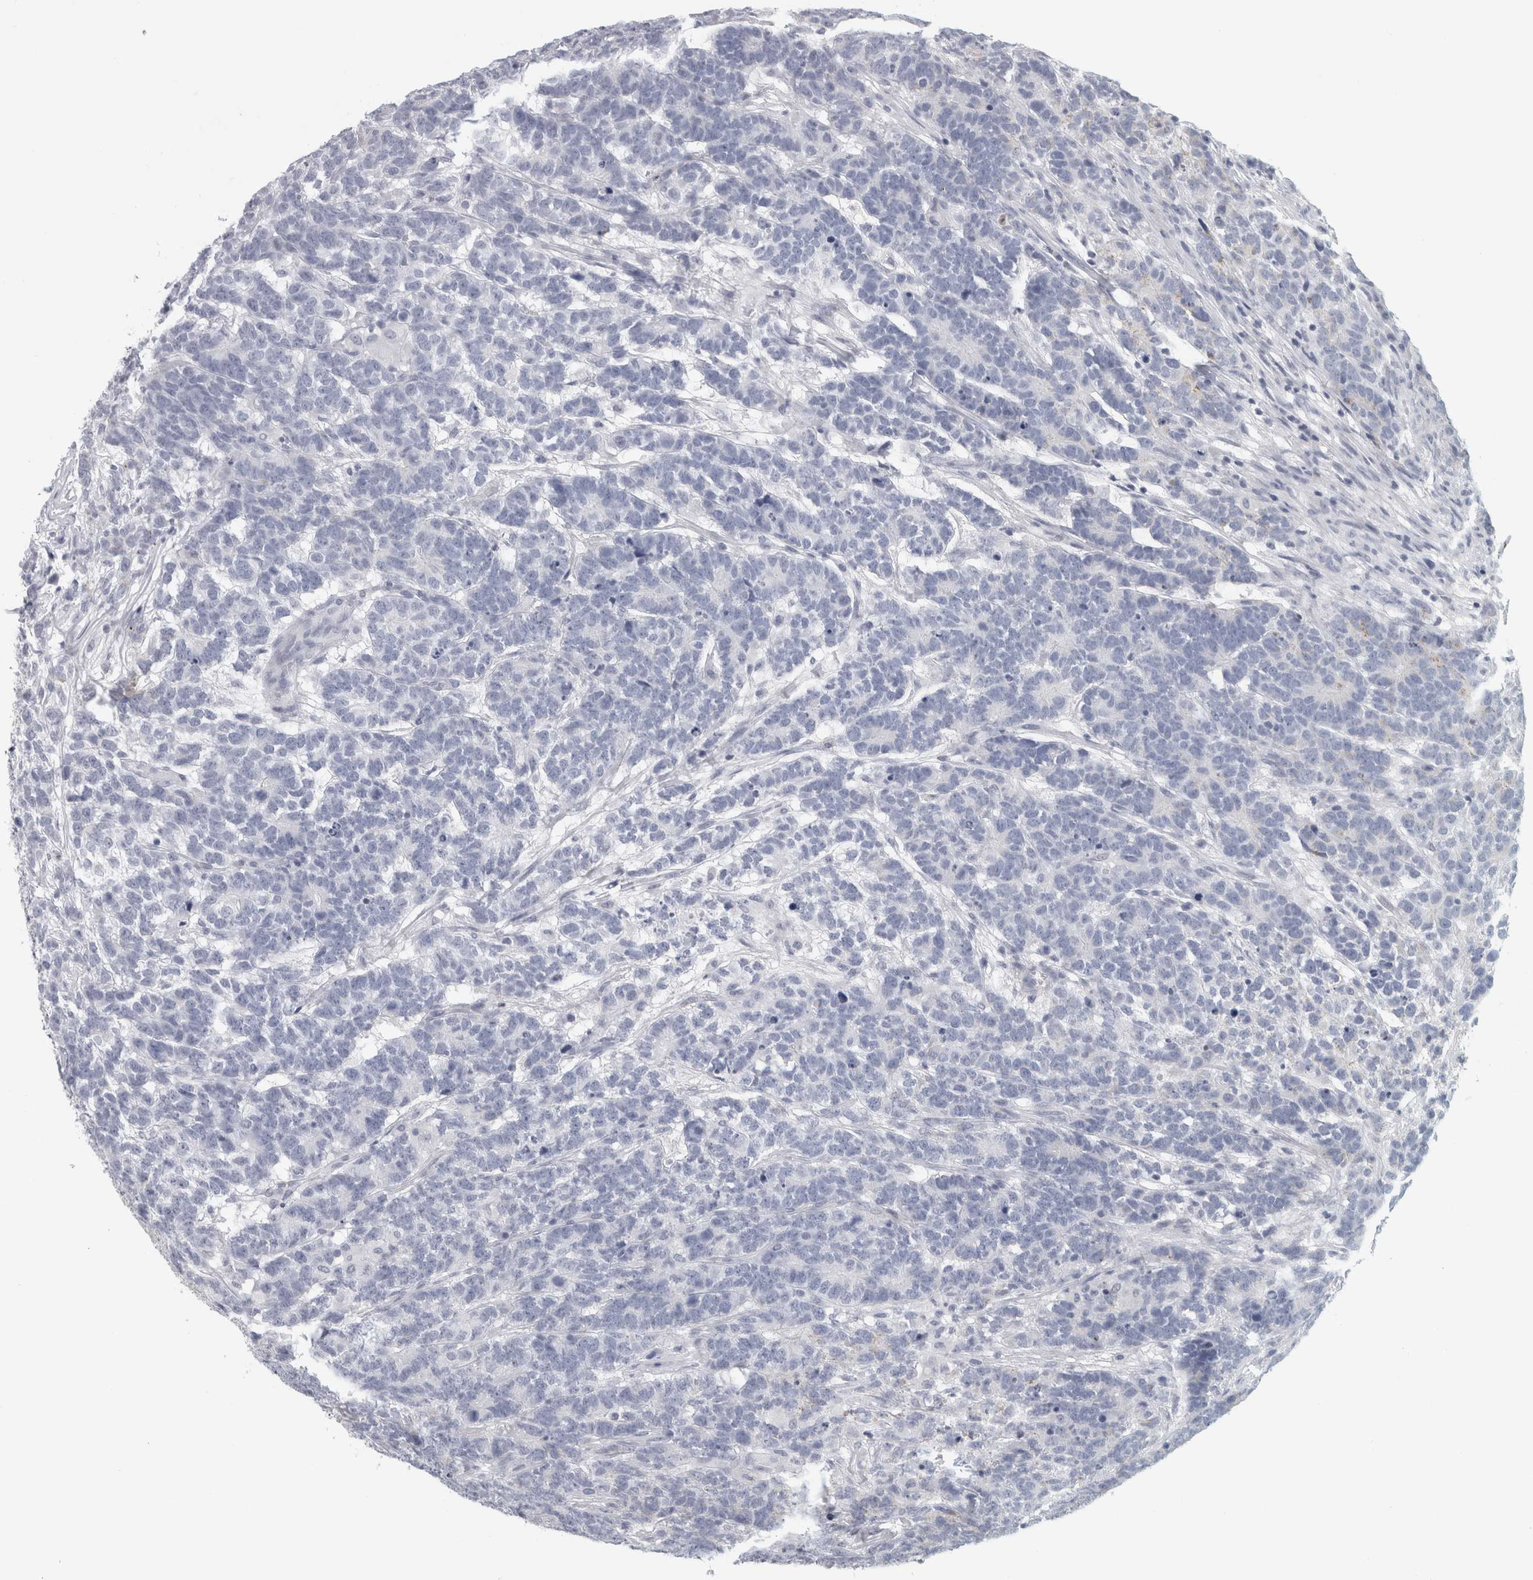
{"staining": {"intensity": "negative", "quantity": "none", "location": "none"}, "tissue": "testis cancer", "cell_type": "Tumor cells", "image_type": "cancer", "snomed": [{"axis": "morphology", "description": "Carcinoma, Embryonal, NOS"}, {"axis": "topography", "description": "Testis"}], "caption": "This is a photomicrograph of immunohistochemistry (IHC) staining of testis cancer (embryonal carcinoma), which shows no positivity in tumor cells. (DAB immunohistochemistry, high magnification).", "gene": "CPE", "patient": {"sex": "male", "age": 26}}